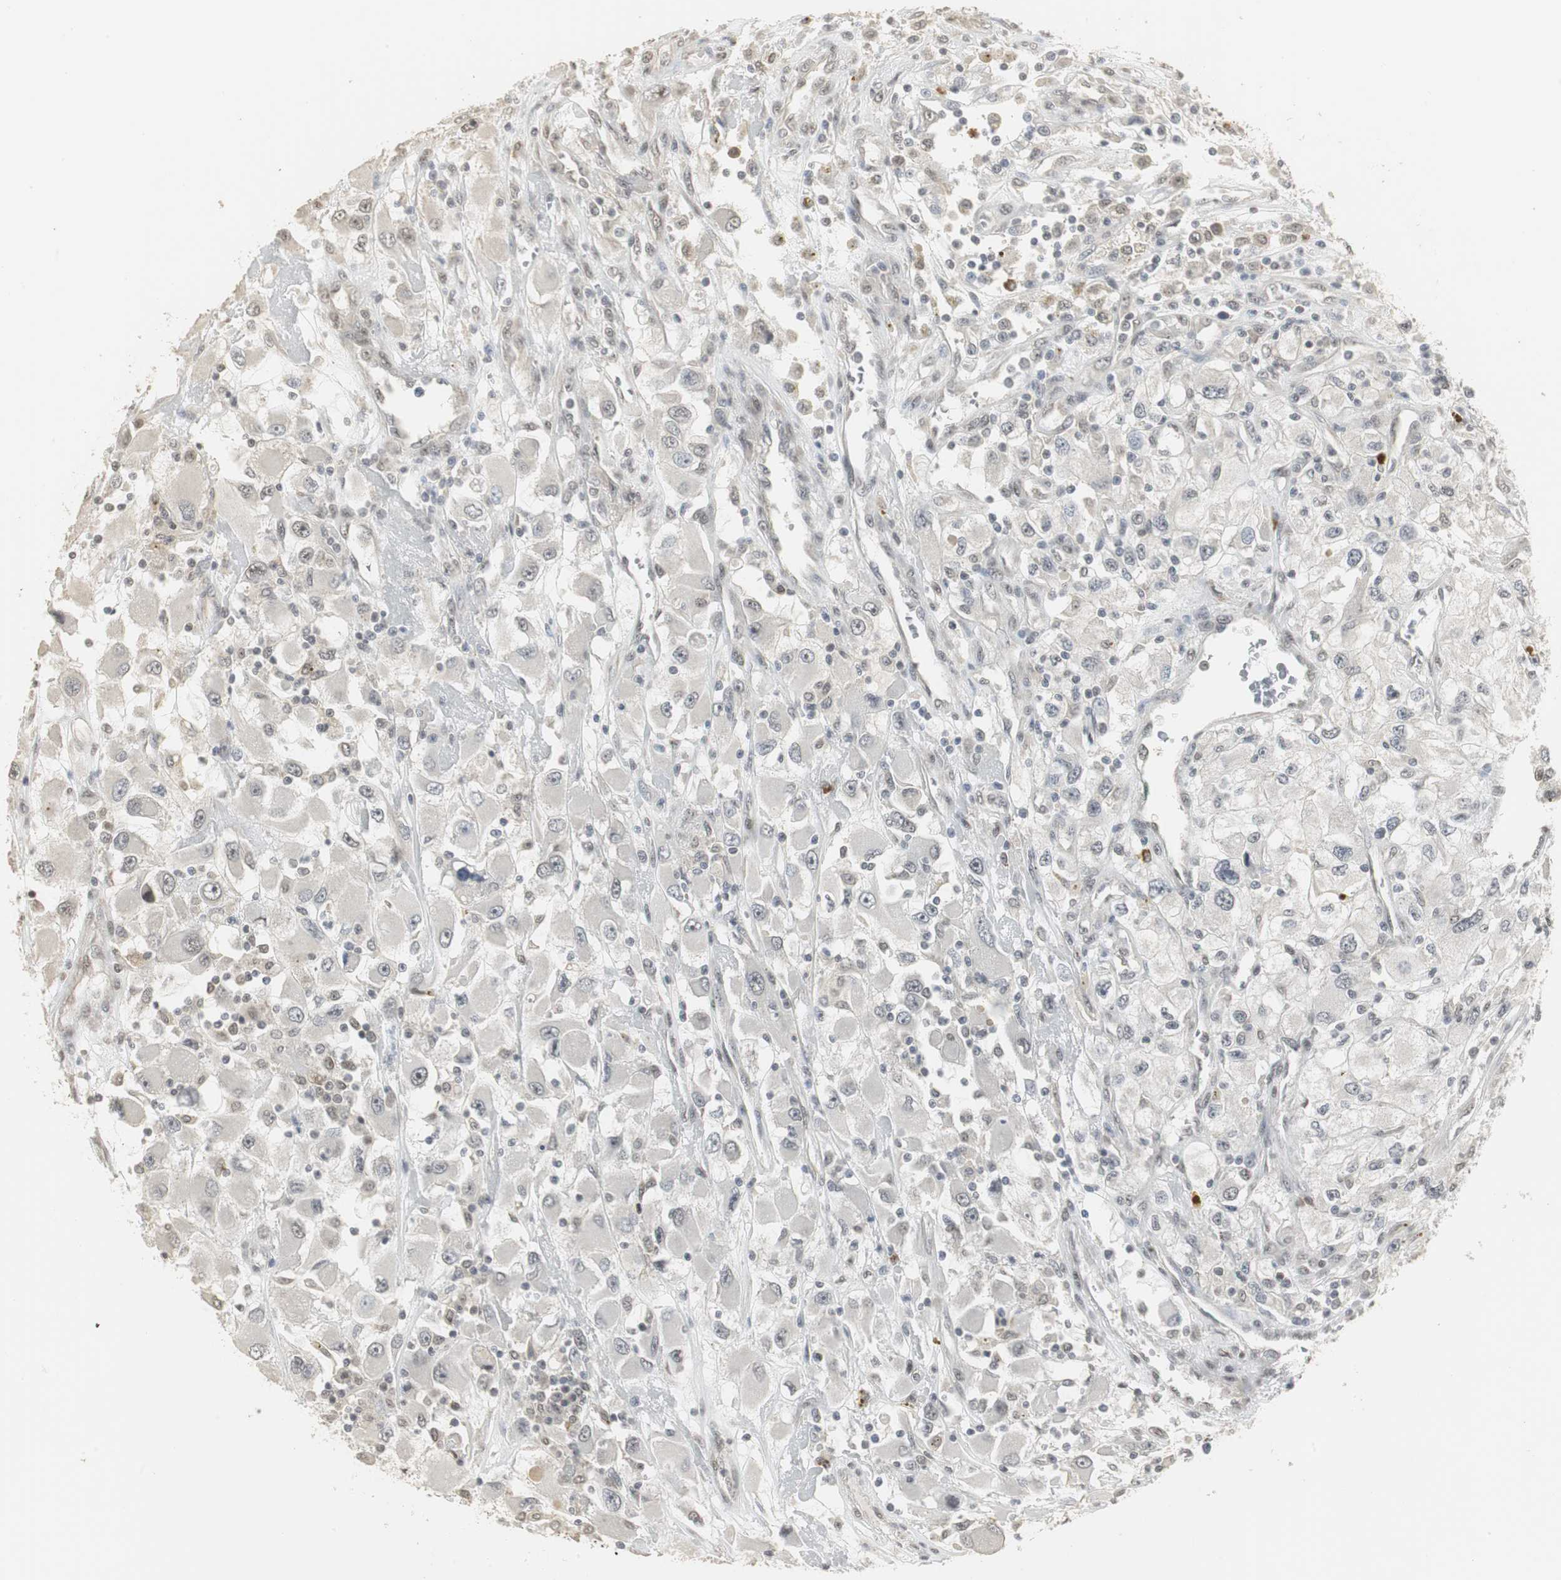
{"staining": {"intensity": "weak", "quantity": "<25%", "location": "cytoplasmic/membranous,nuclear"}, "tissue": "renal cancer", "cell_type": "Tumor cells", "image_type": "cancer", "snomed": [{"axis": "morphology", "description": "Adenocarcinoma, NOS"}, {"axis": "topography", "description": "Kidney"}], "caption": "The photomicrograph demonstrates no staining of tumor cells in renal cancer (adenocarcinoma).", "gene": "ELOA", "patient": {"sex": "female", "age": 52}}